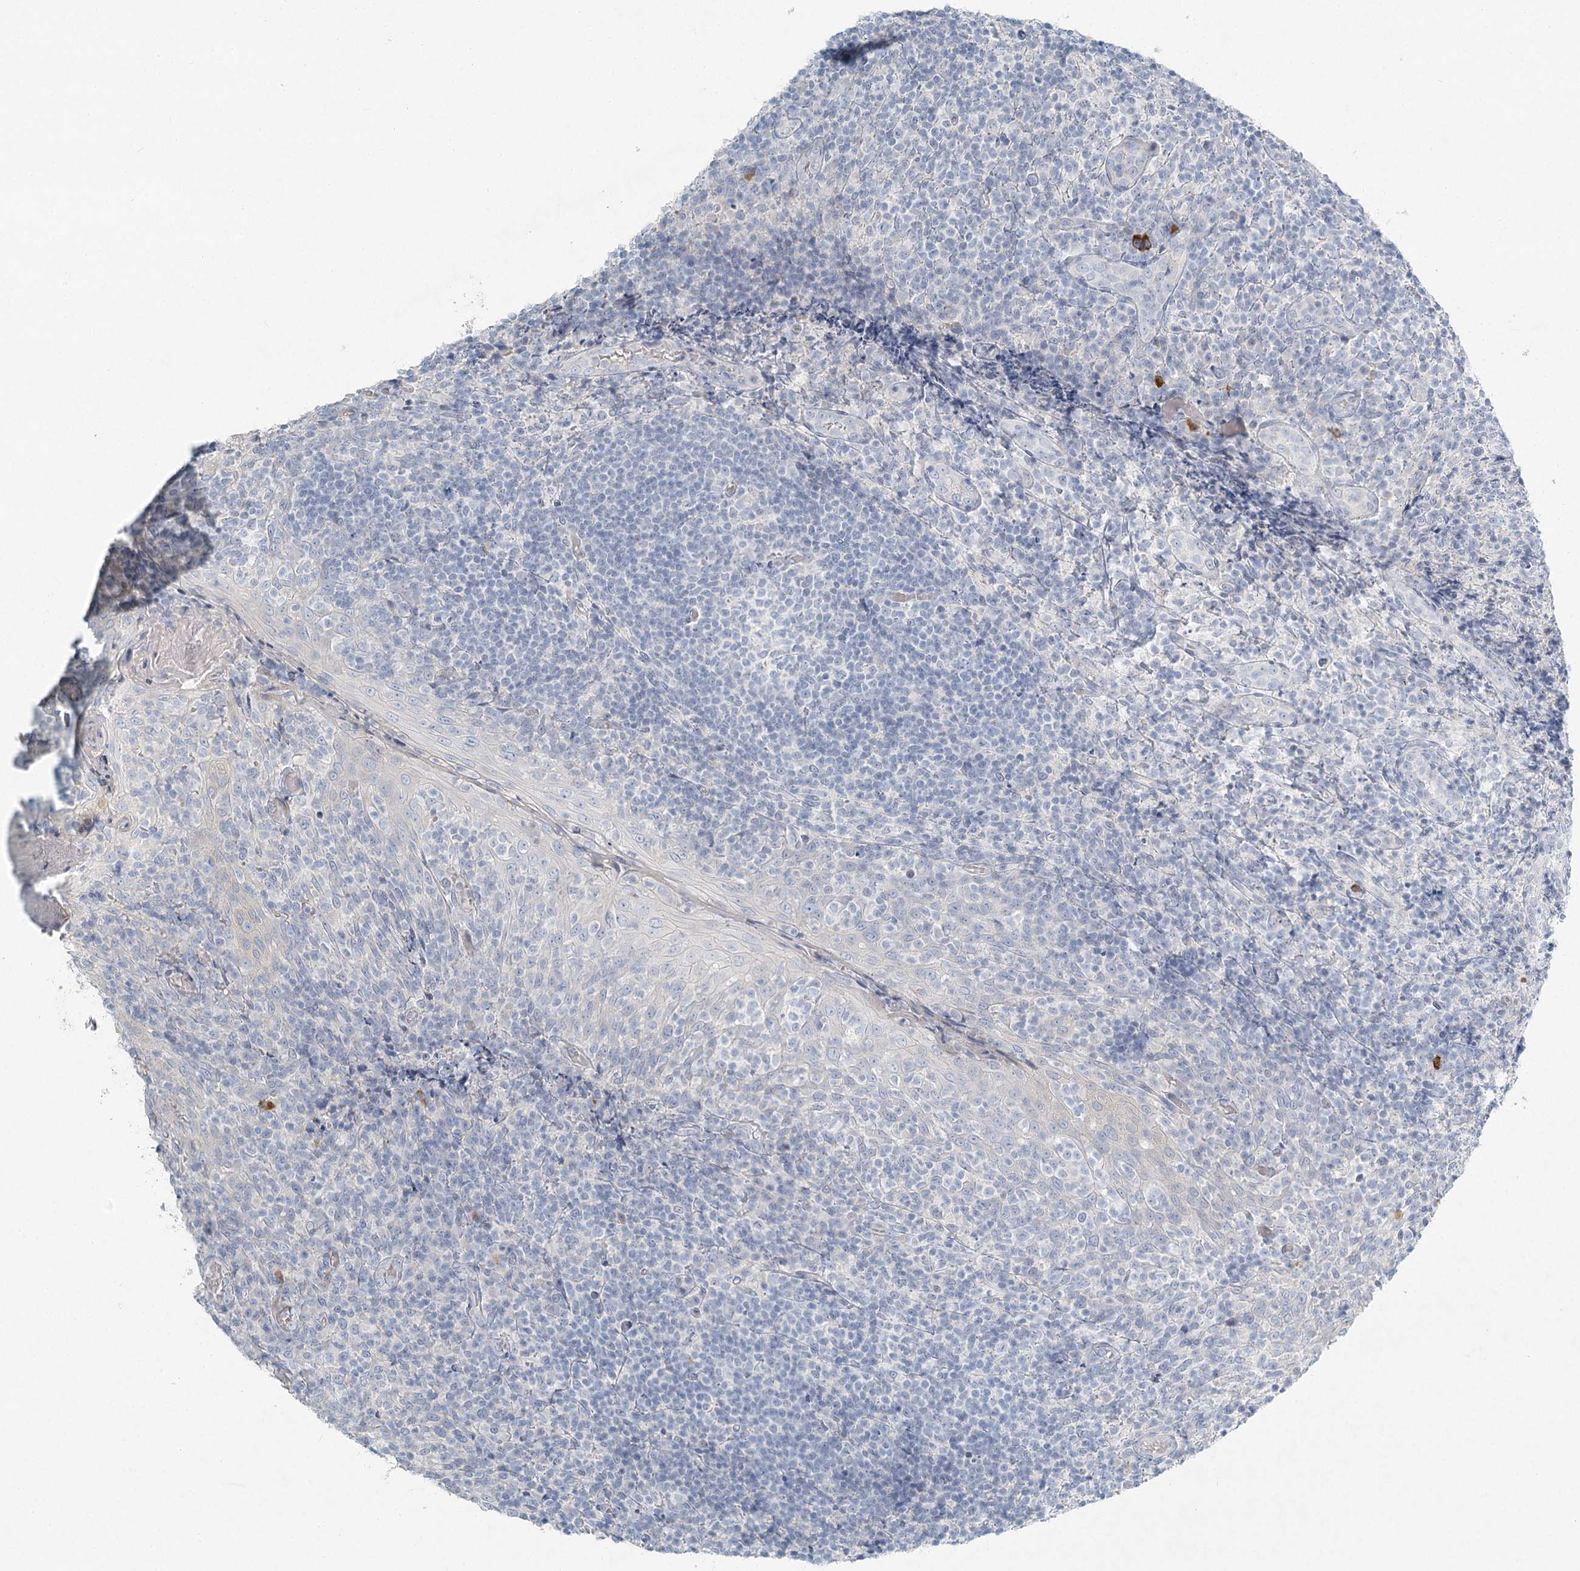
{"staining": {"intensity": "negative", "quantity": "none", "location": "none"}, "tissue": "tonsil", "cell_type": "Germinal center cells", "image_type": "normal", "snomed": [{"axis": "morphology", "description": "Normal tissue, NOS"}, {"axis": "topography", "description": "Tonsil"}], "caption": "Tonsil stained for a protein using immunohistochemistry (IHC) reveals no expression germinal center cells.", "gene": "LRP2BP", "patient": {"sex": "female", "age": 19}}